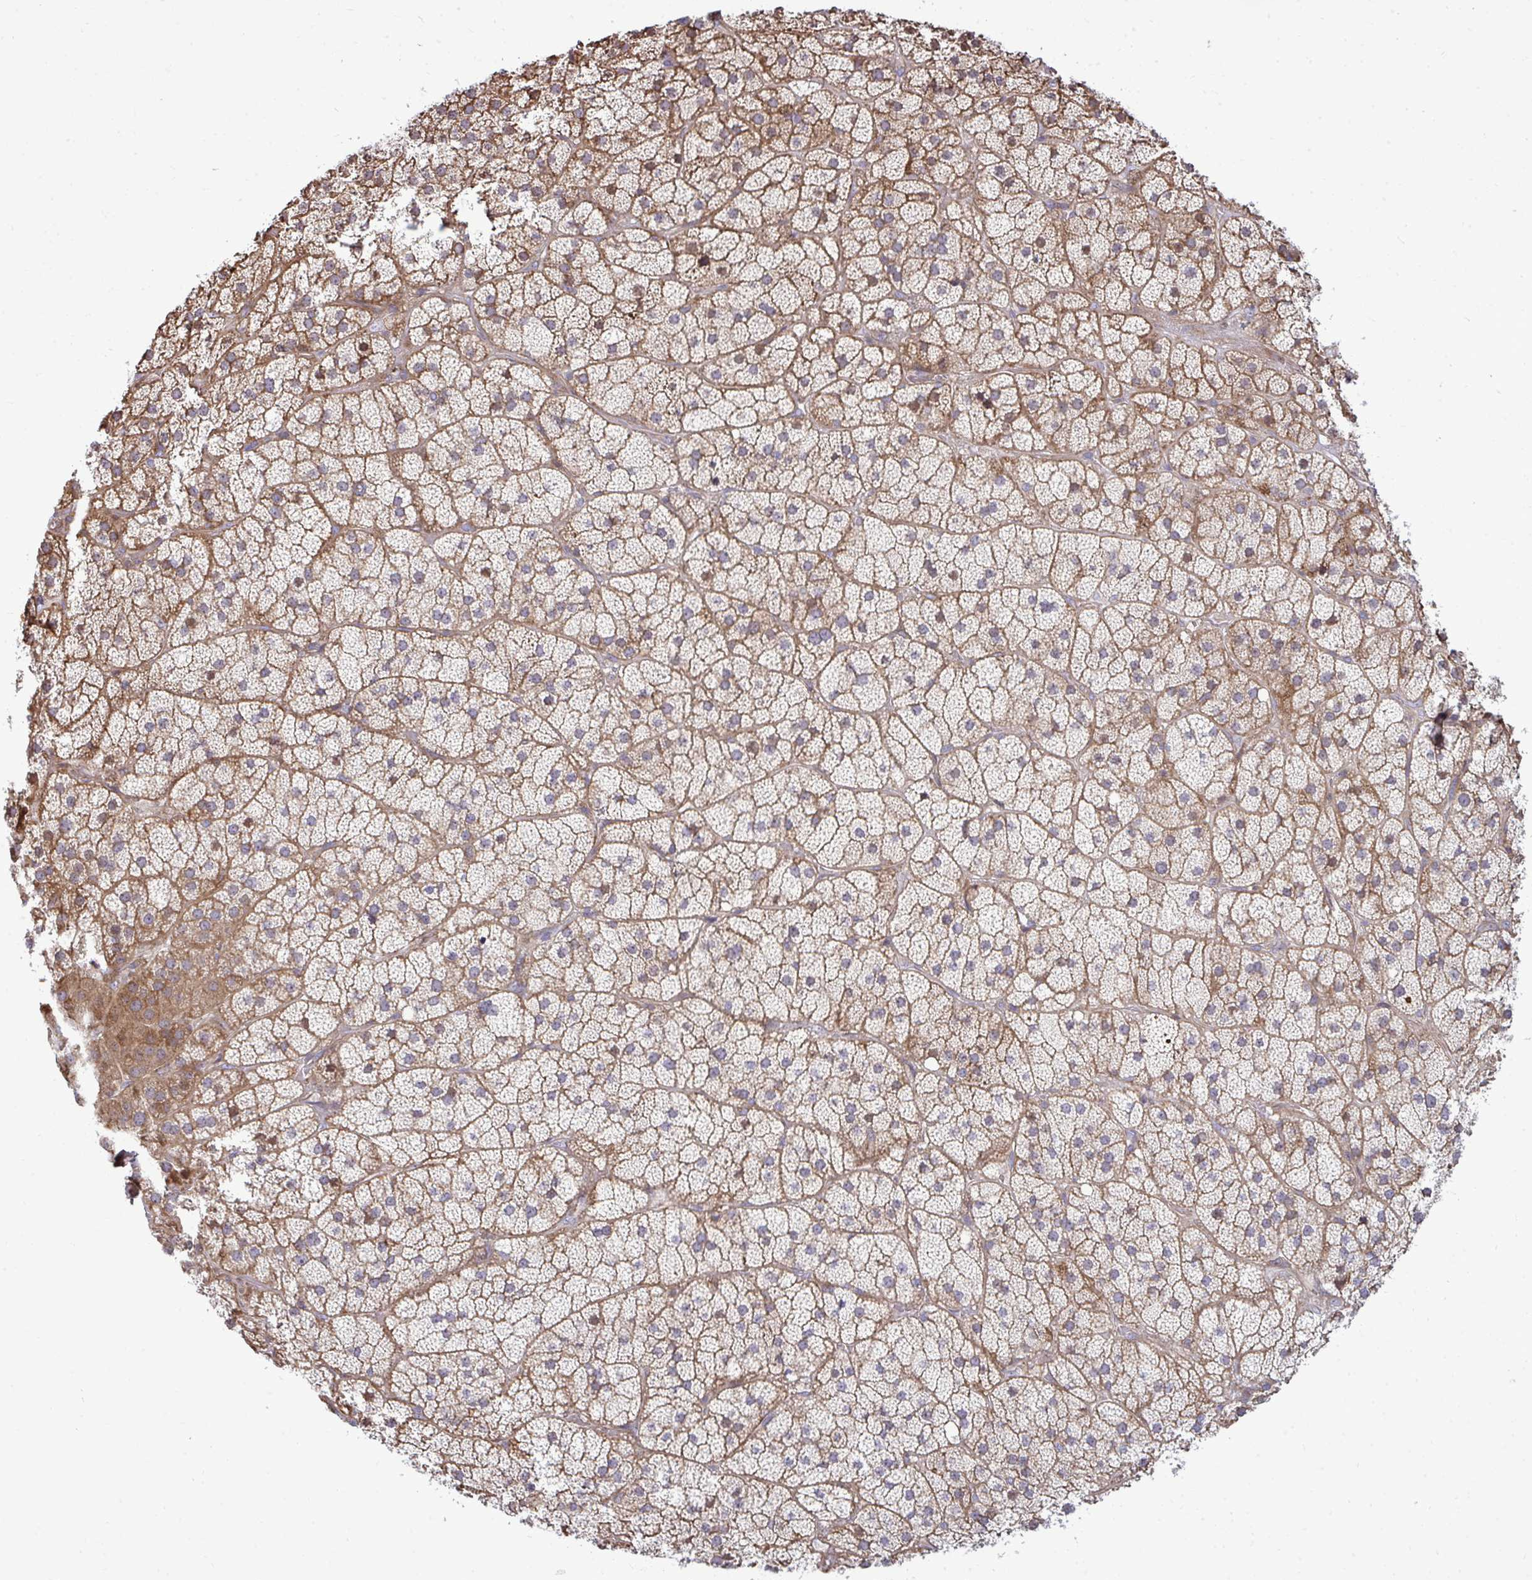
{"staining": {"intensity": "strong", "quantity": "25%-75%", "location": "cytoplasmic/membranous"}, "tissue": "adrenal gland", "cell_type": "Glandular cells", "image_type": "normal", "snomed": [{"axis": "morphology", "description": "Normal tissue, NOS"}, {"axis": "topography", "description": "Adrenal gland"}], "caption": "Strong cytoplasmic/membranous staining for a protein is appreciated in about 25%-75% of glandular cells of unremarkable adrenal gland using immunohistochemistry (IHC).", "gene": "ZSCAN9", "patient": {"sex": "male", "age": 57}}